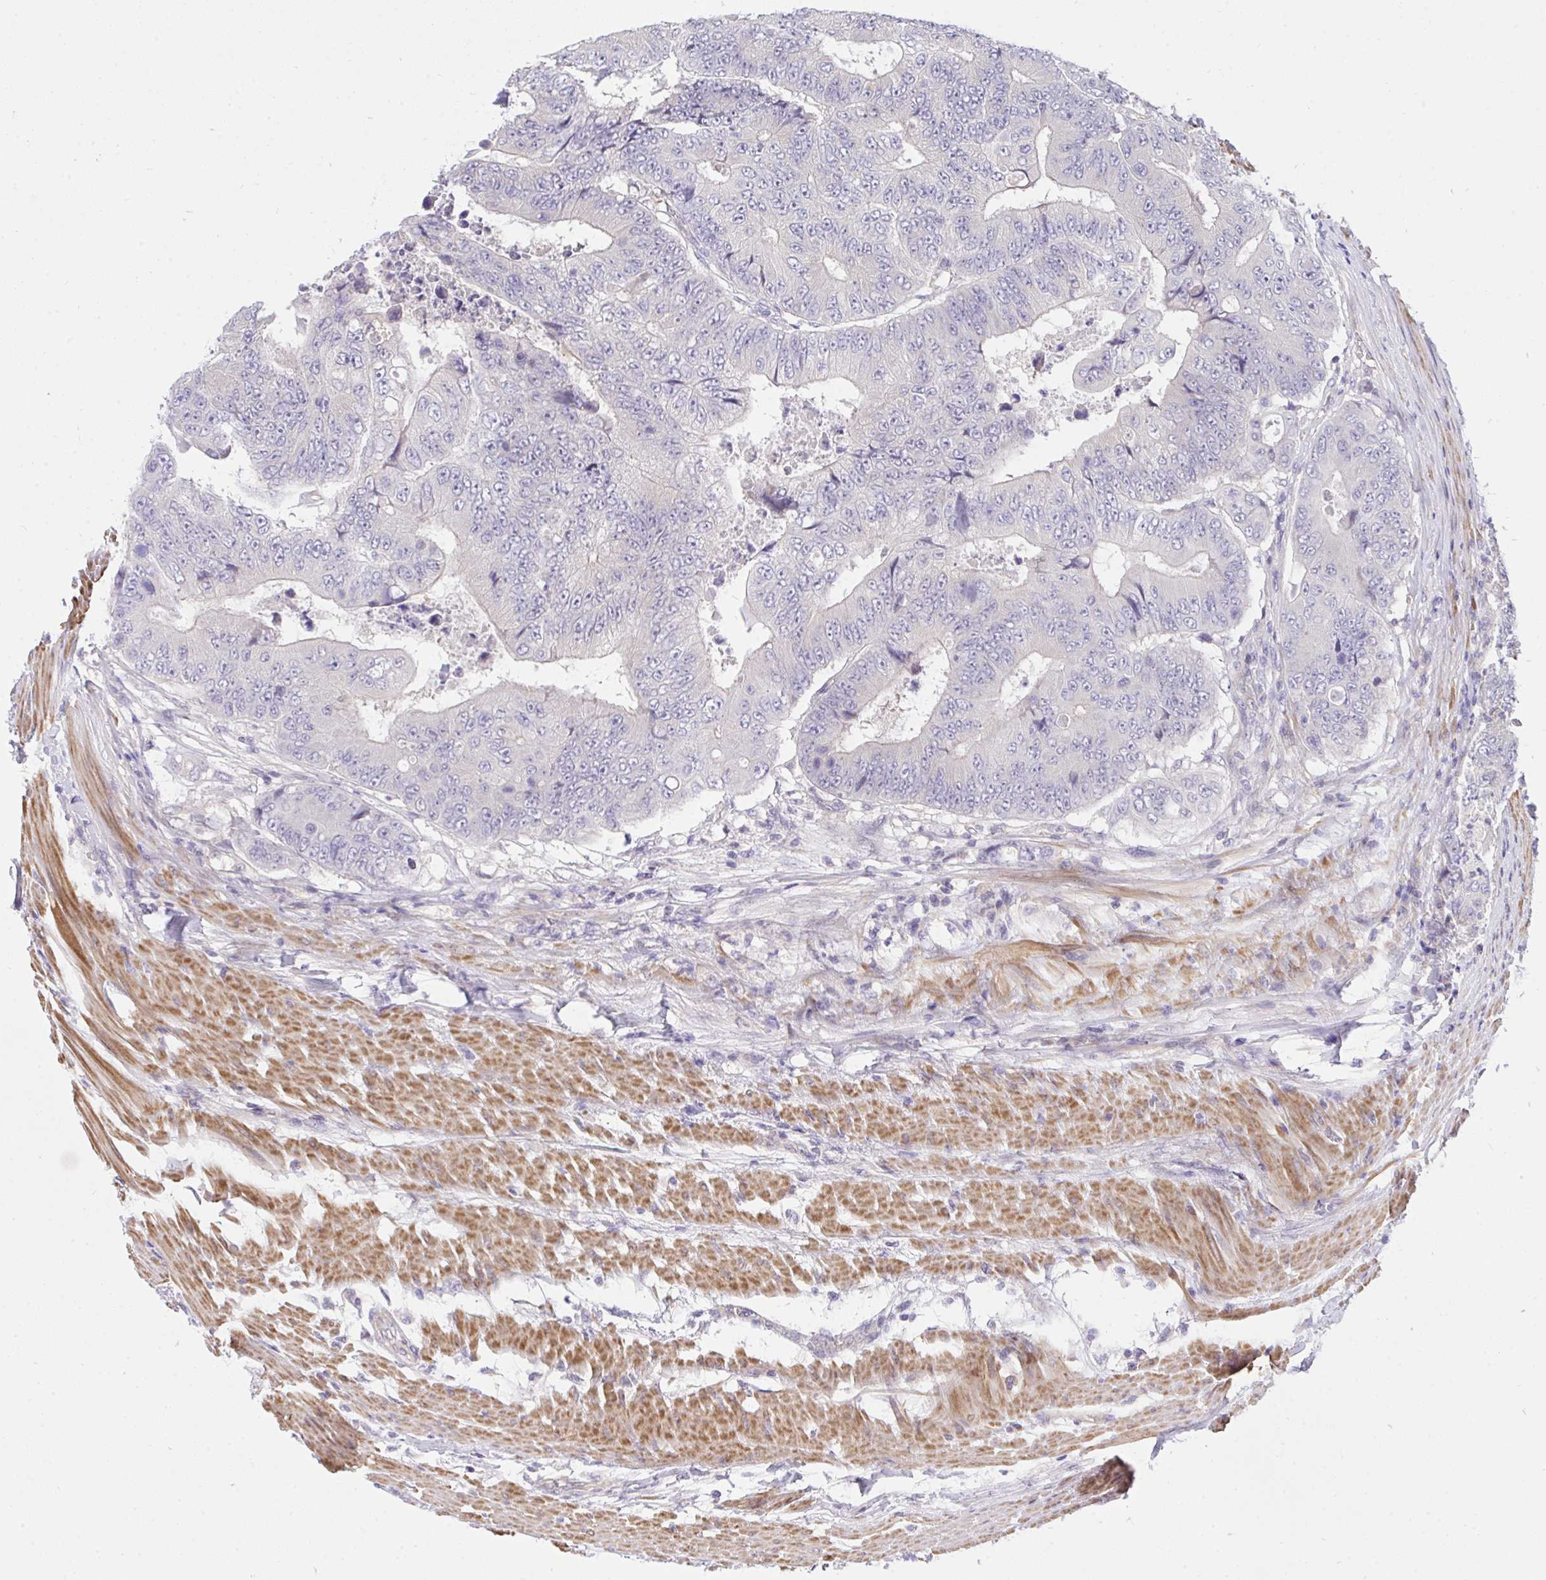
{"staining": {"intensity": "negative", "quantity": "none", "location": "none"}, "tissue": "colorectal cancer", "cell_type": "Tumor cells", "image_type": "cancer", "snomed": [{"axis": "morphology", "description": "Adenocarcinoma, NOS"}, {"axis": "topography", "description": "Colon"}], "caption": "A histopathology image of colorectal adenocarcinoma stained for a protein reveals no brown staining in tumor cells.", "gene": "C19orf54", "patient": {"sex": "female", "age": 48}}